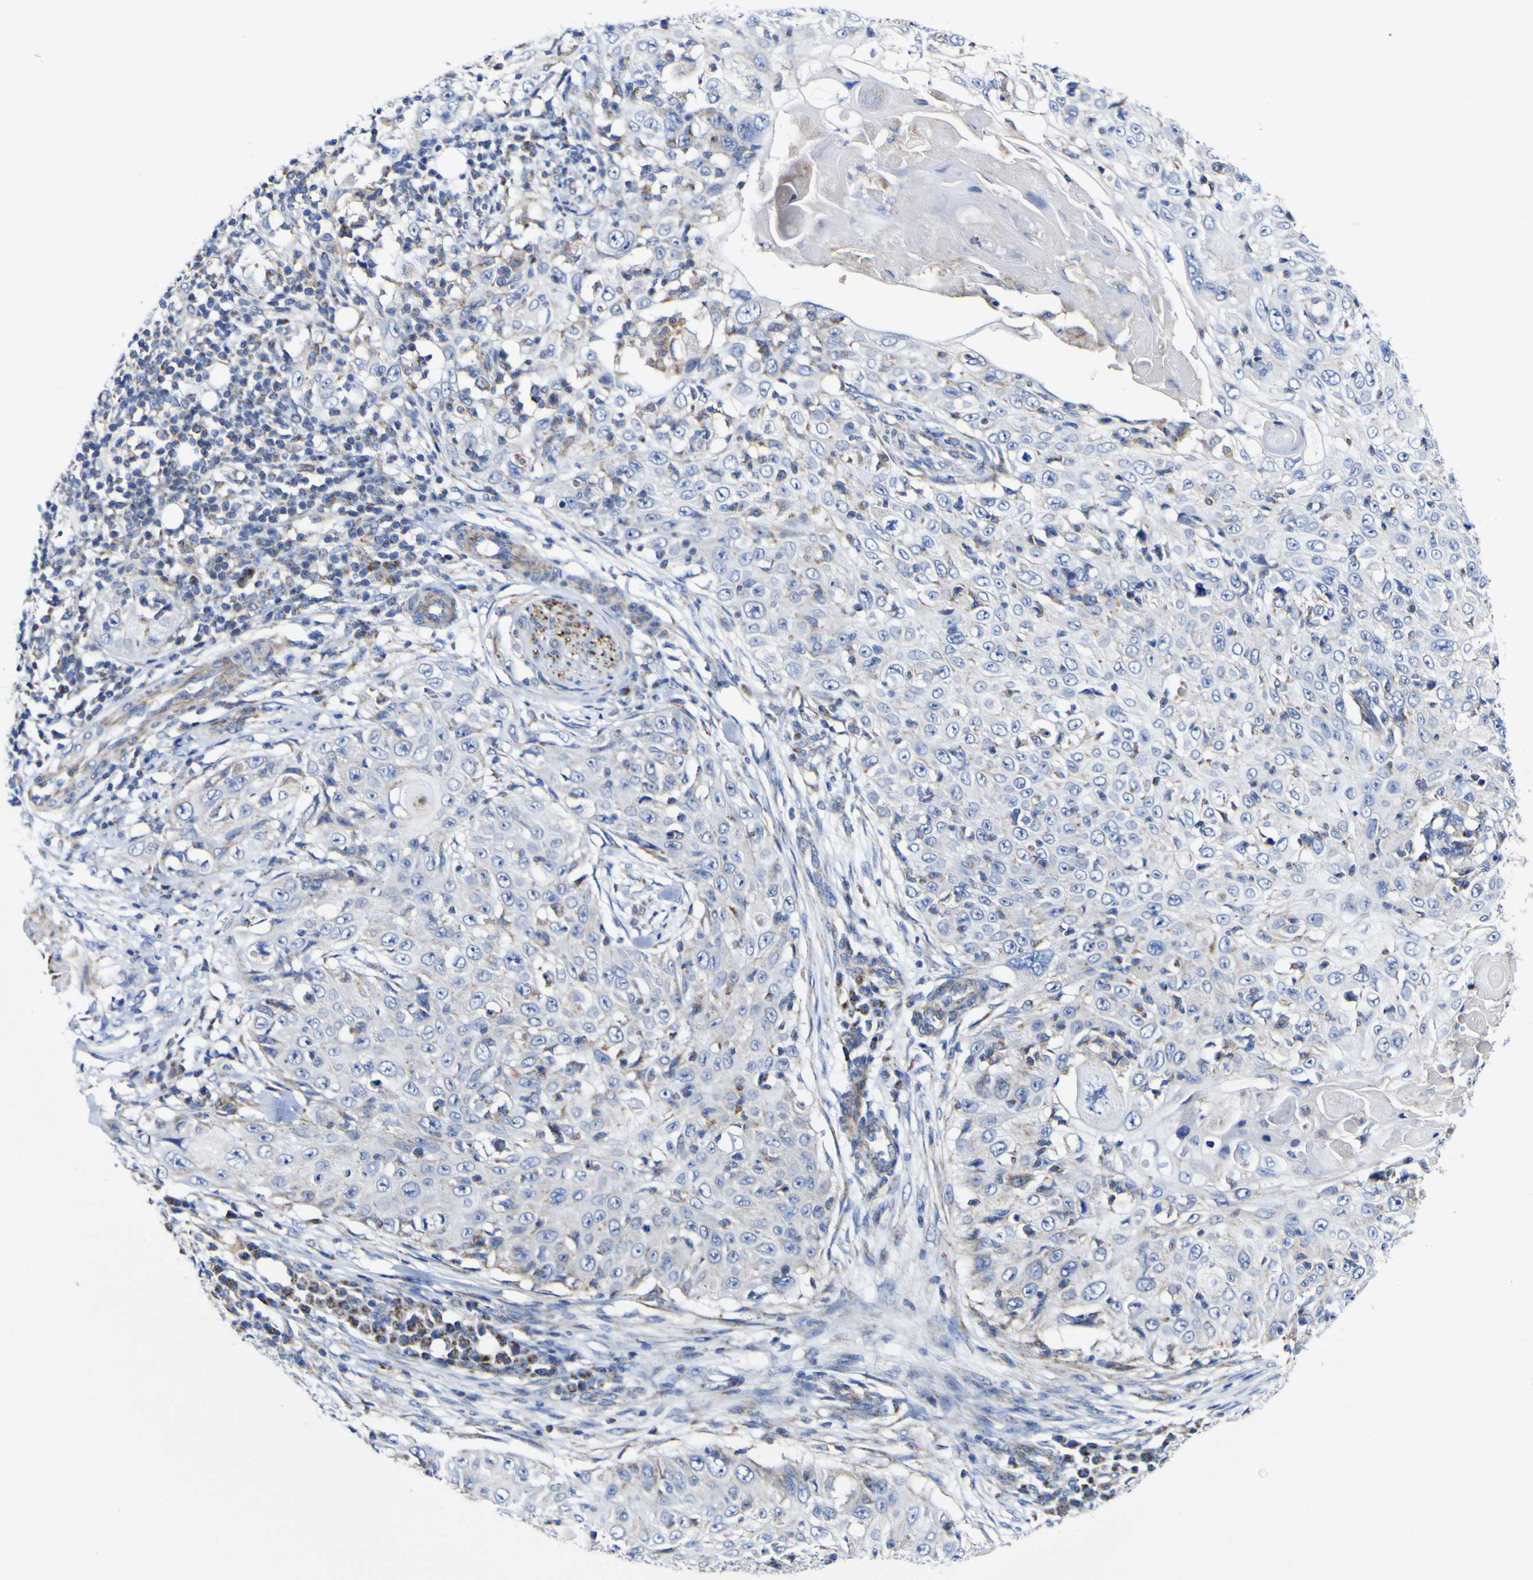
{"staining": {"intensity": "moderate", "quantity": "<25%", "location": "cytoplasmic/membranous"}, "tissue": "skin cancer", "cell_type": "Tumor cells", "image_type": "cancer", "snomed": [{"axis": "morphology", "description": "Squamous cell carcinoma, NOS"}, {"axis": "topography", "description": "Skin"}], "caption": "The immunohistochemical stain labels moderate cytoplasmic/membranous expression in tumor cells of skin squamous cell carcinoma tissue.", "gene": "CCDC90B", "patient": {"sex": "male", "age": 86}}